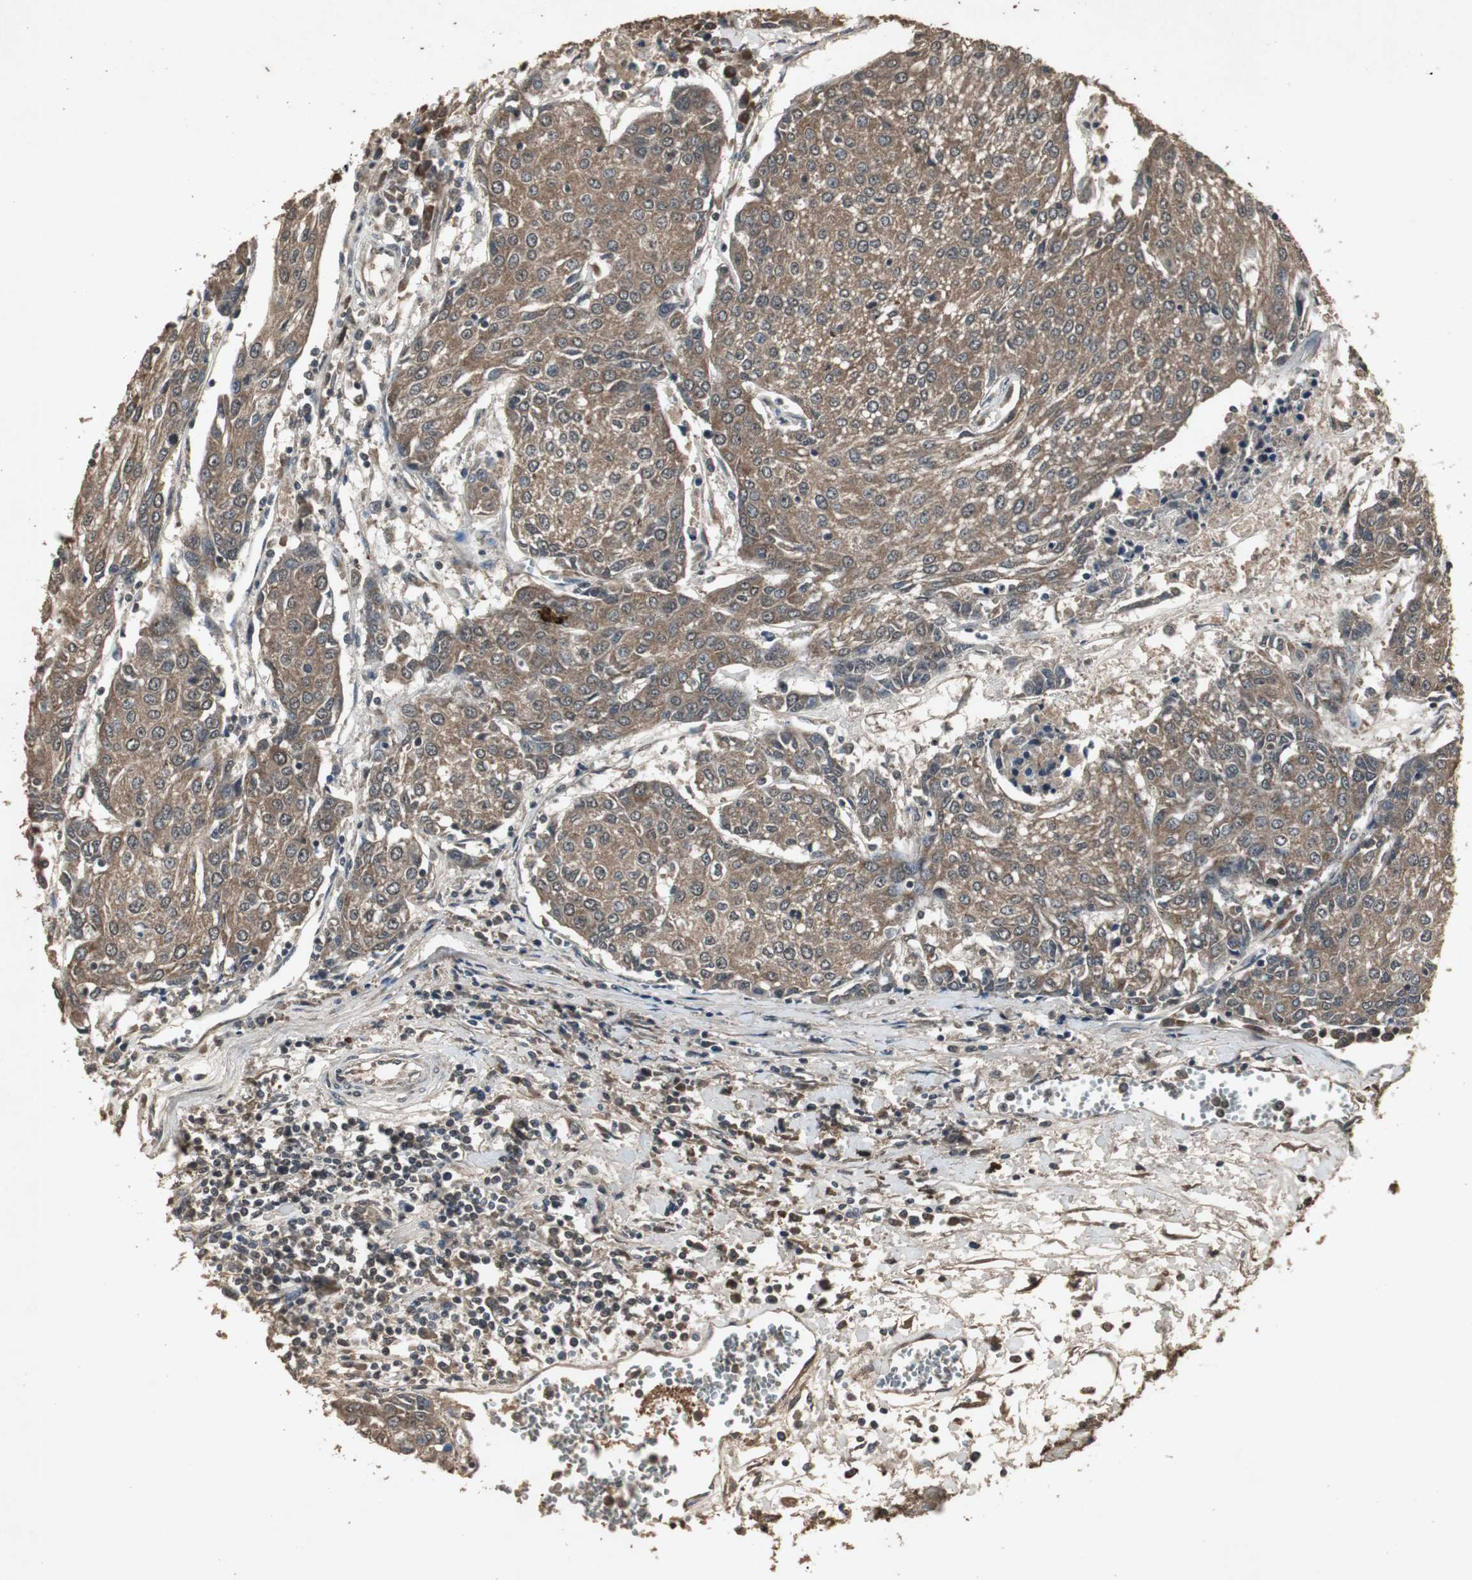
{"staining": {"intensity": "moderate", "quantity": ">75%", "location": "cytoplasmic/membranous"}, "tissue": "urothelial cancer", "cell_type": "Tumor cells", "image_type": "cancer", "snomed": [{"axis": "morphology", "description": "Urothelial carcinoma, High grade"}, {"axis": "topography", "description": "Urinary bladder"}], "caption": "Urothelial cancer stained for a protein (brown) shows moderate cytoplasmic/membranous positive staining in approximately >75% of tumor cells.", "gene": "EMX1", "patient": {"sex": "female", "age": 85}}